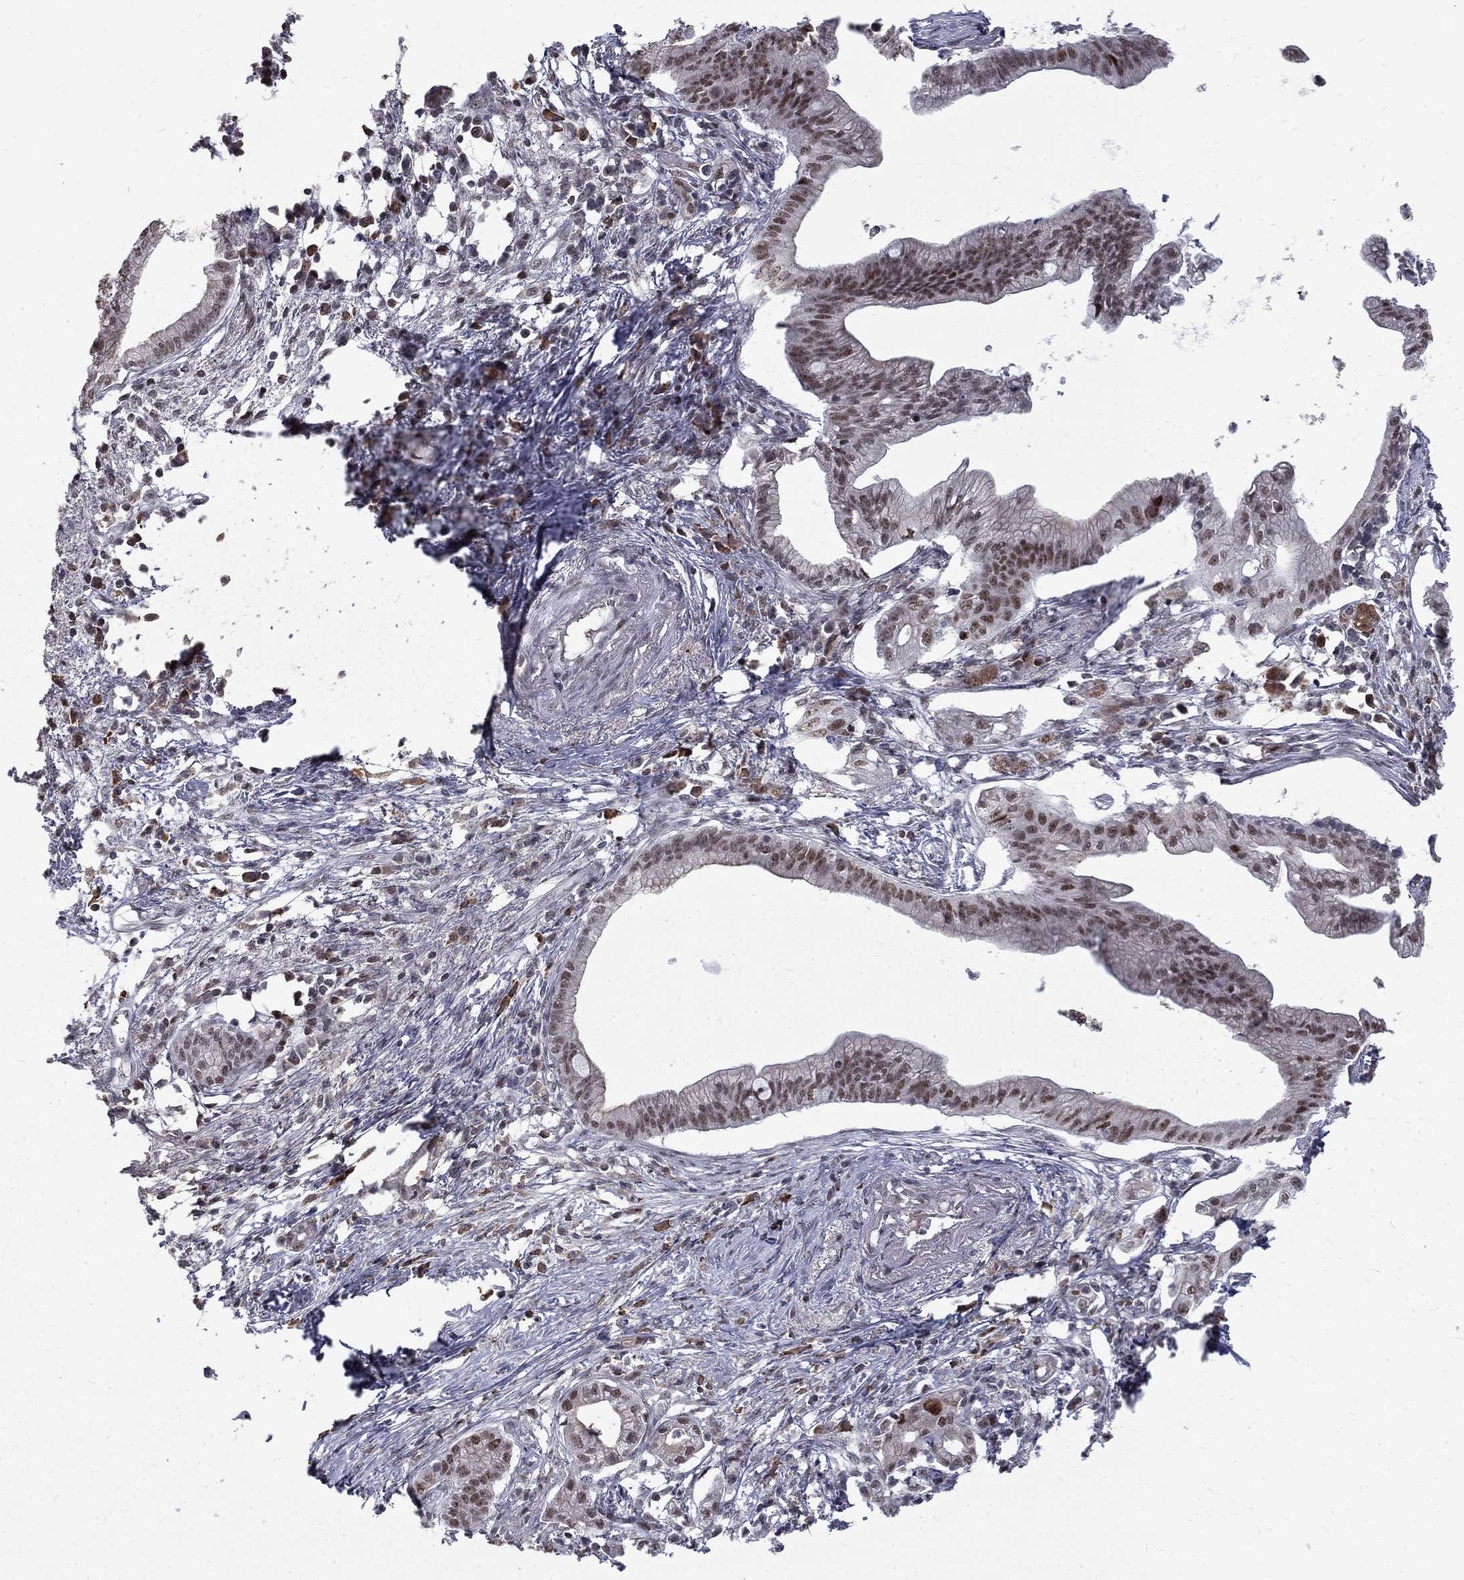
{"staining": {"intensity": "moderate", "quantity": "25%-75%", "location": "nuclear"}, "tissue": "pancreatic cancer", "cell_type": "Tumor cells", "image_type": "cancer", "snomed": [{"axis": "morphology", "description": "Normal tissue, NOS"}, {"axis": "morphology", "description": "Adenocarcinoma, NOS"}, {"axis": "topography", "description": "Pancreas"}], "caption": "Moderate nuclear protein staining is identified in approximately 25%-75% of tumor cells in pancreatic adenocarcinoma.", "gene": "TCEAL1", "patient": {"sex": "female", "age": 58}}